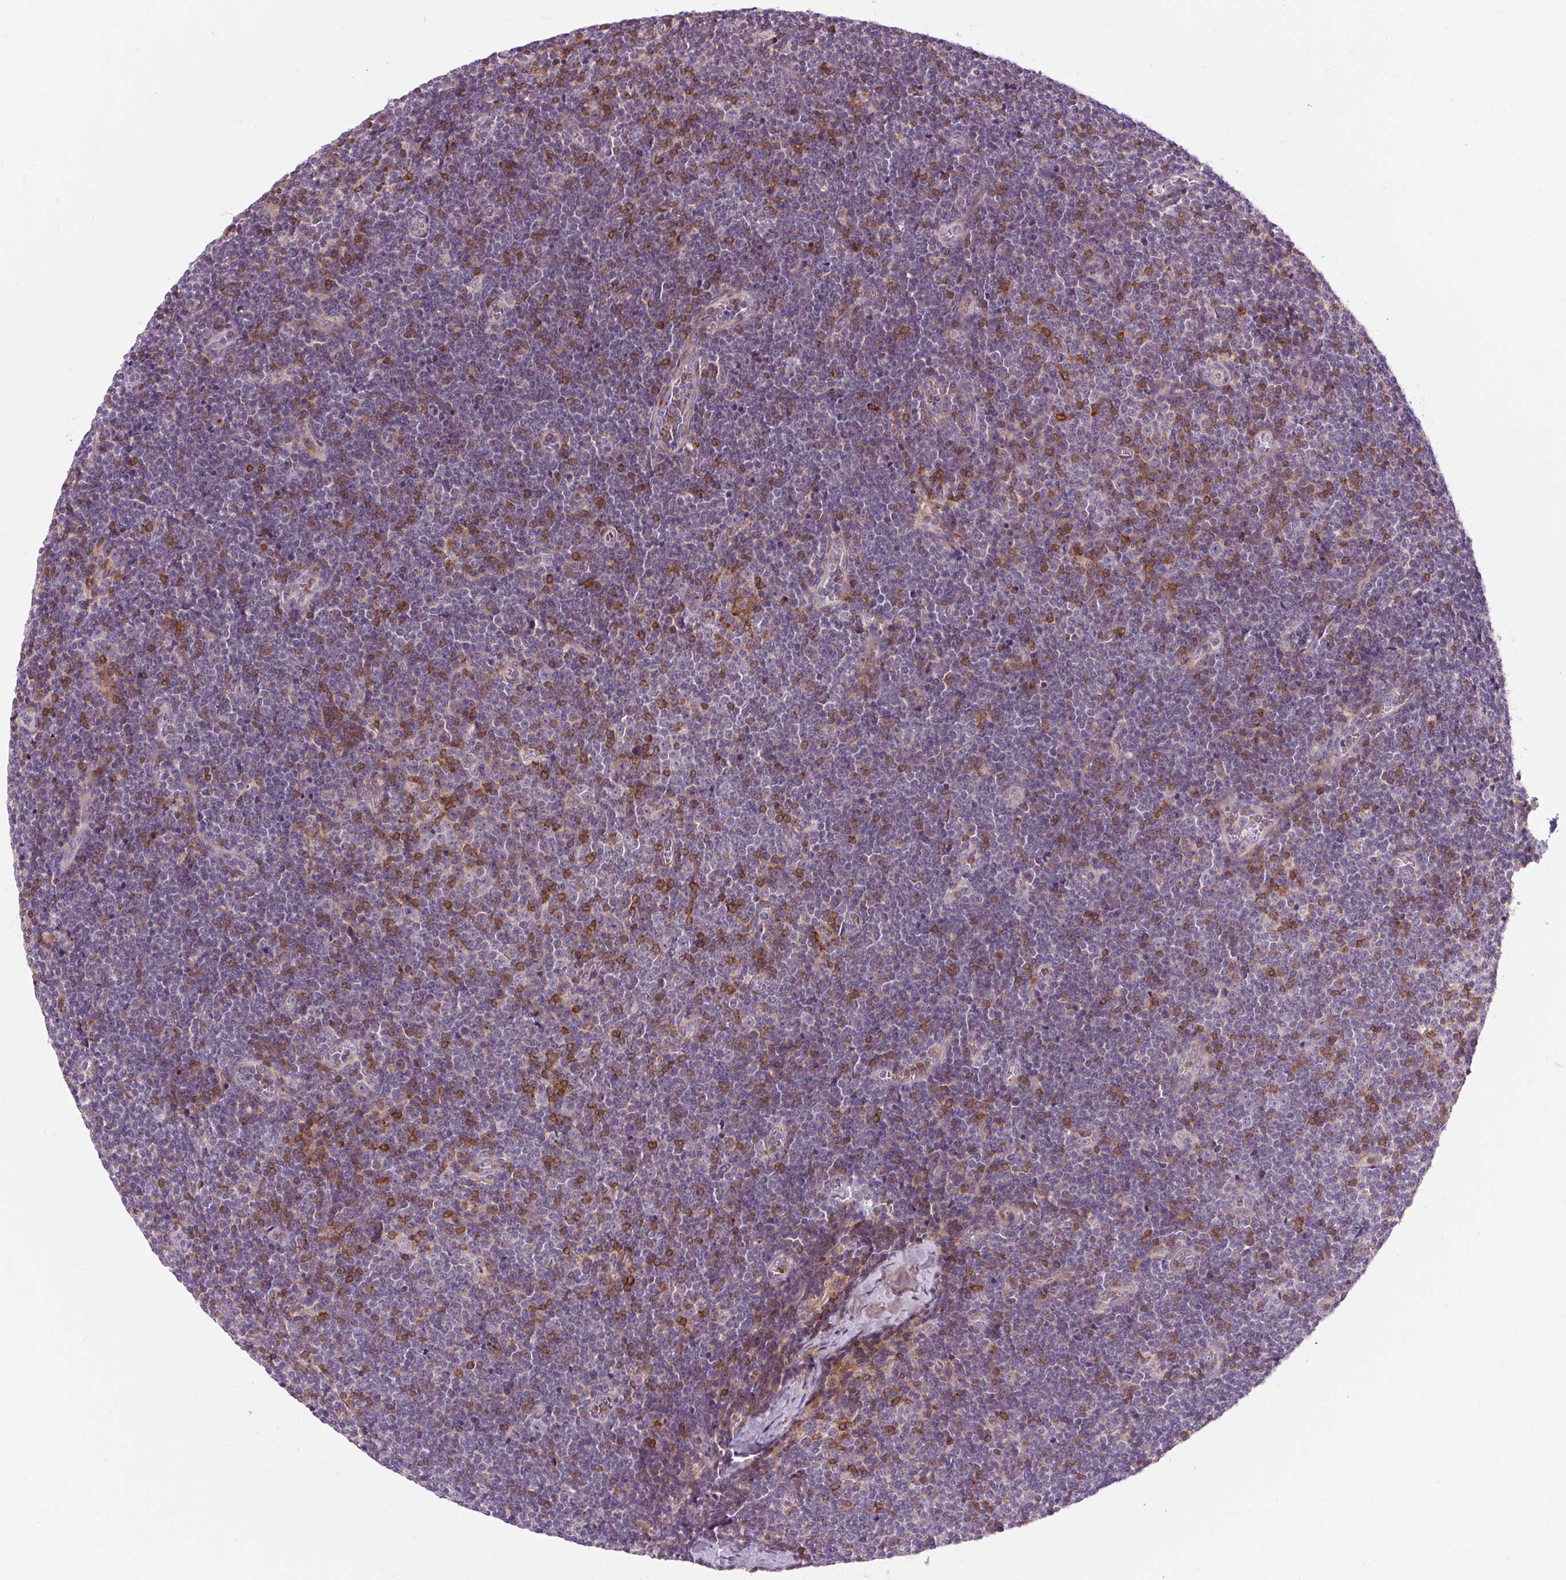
{"staining": {"intensity": "moderate", "quantity": "<25%", "location": "cytoplasmic/membranous"}, "tissue": "lymphoma", "cell_type": "Tumor cells", "image_type": "cancer", "snomed": [{"axis": "morphology", "description": "Malignant lymphoma, non-Hodgkin's type, Low grade"}, {"axis": "topography", "description": "Lymph node"}], "caption": "The histopathology image displays a brown stain indicating the presence of a protein in the cytoplasmic/membranous of tumor cells in malignant lymphoma, non-Hodgkin's type (low-grade). Immunohistochemistry stains the protein in brown and the nuclei are stained blue.", "gene": "TIGD2", "patient": {"sex": "male", "age": 48}}